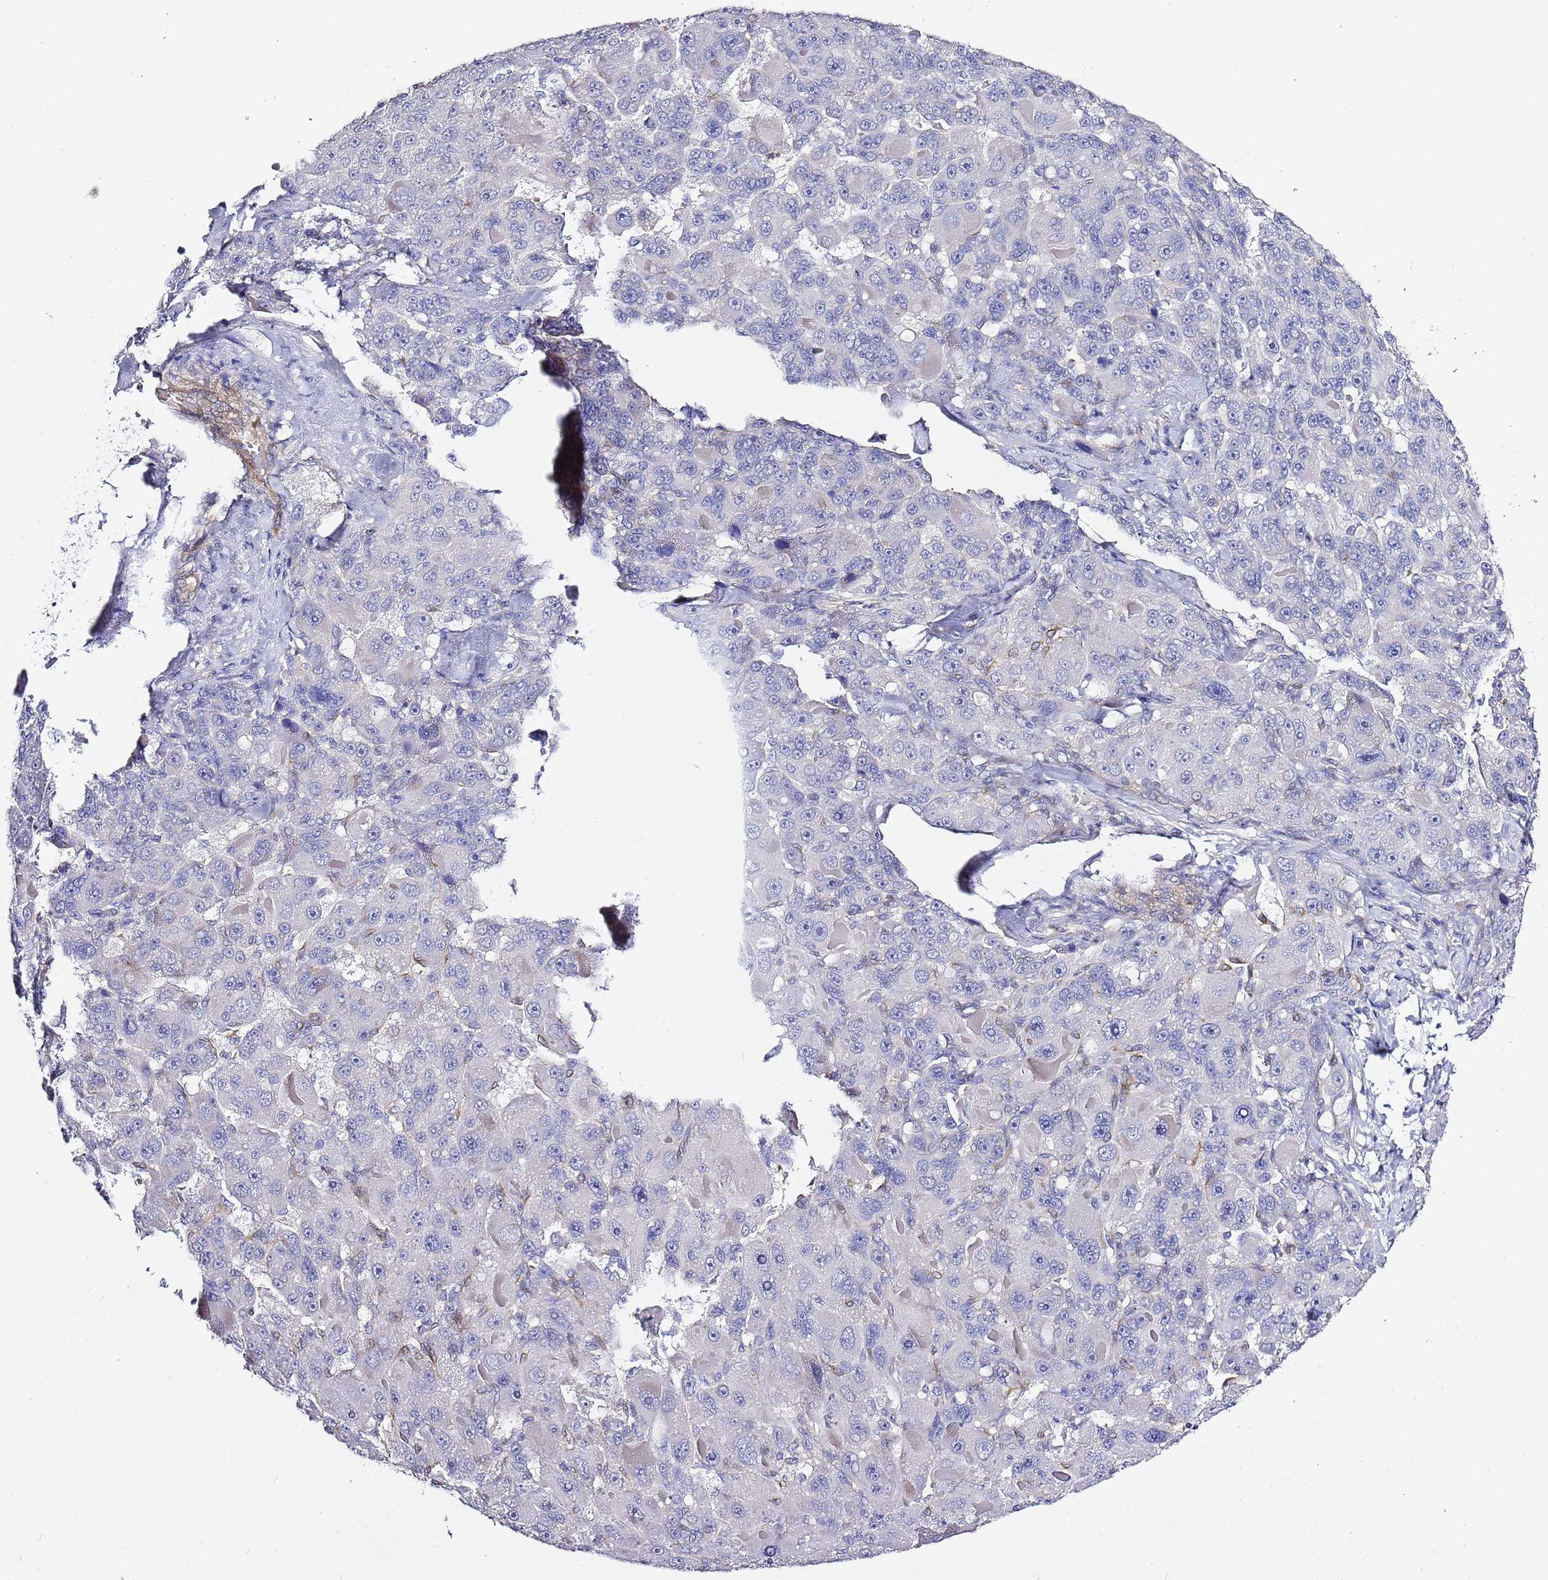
{"staining": {"intensity": "negative", "quantity": "none", "location": "none"}, "tissue": "liver cancer", "cell_type": "Tumor cells", "image_type": "cancer", "snomed": [{"axis": "morphology", "description": "Carcinoma, Hepatocellular, NOS"}, {"axis": "topography", "description": "Liver"}], "caption": "Tumor cells are negative for protein expression in human liver cancer. (Stains: DAB (3,3'-diaminobenzidine) immunohistochemistry with hematoxylin counter stain, Microscopy: brightfield microscopy at high magnification).", "gene": "RFK", "patient": {"sex": "male", "age": 76}}